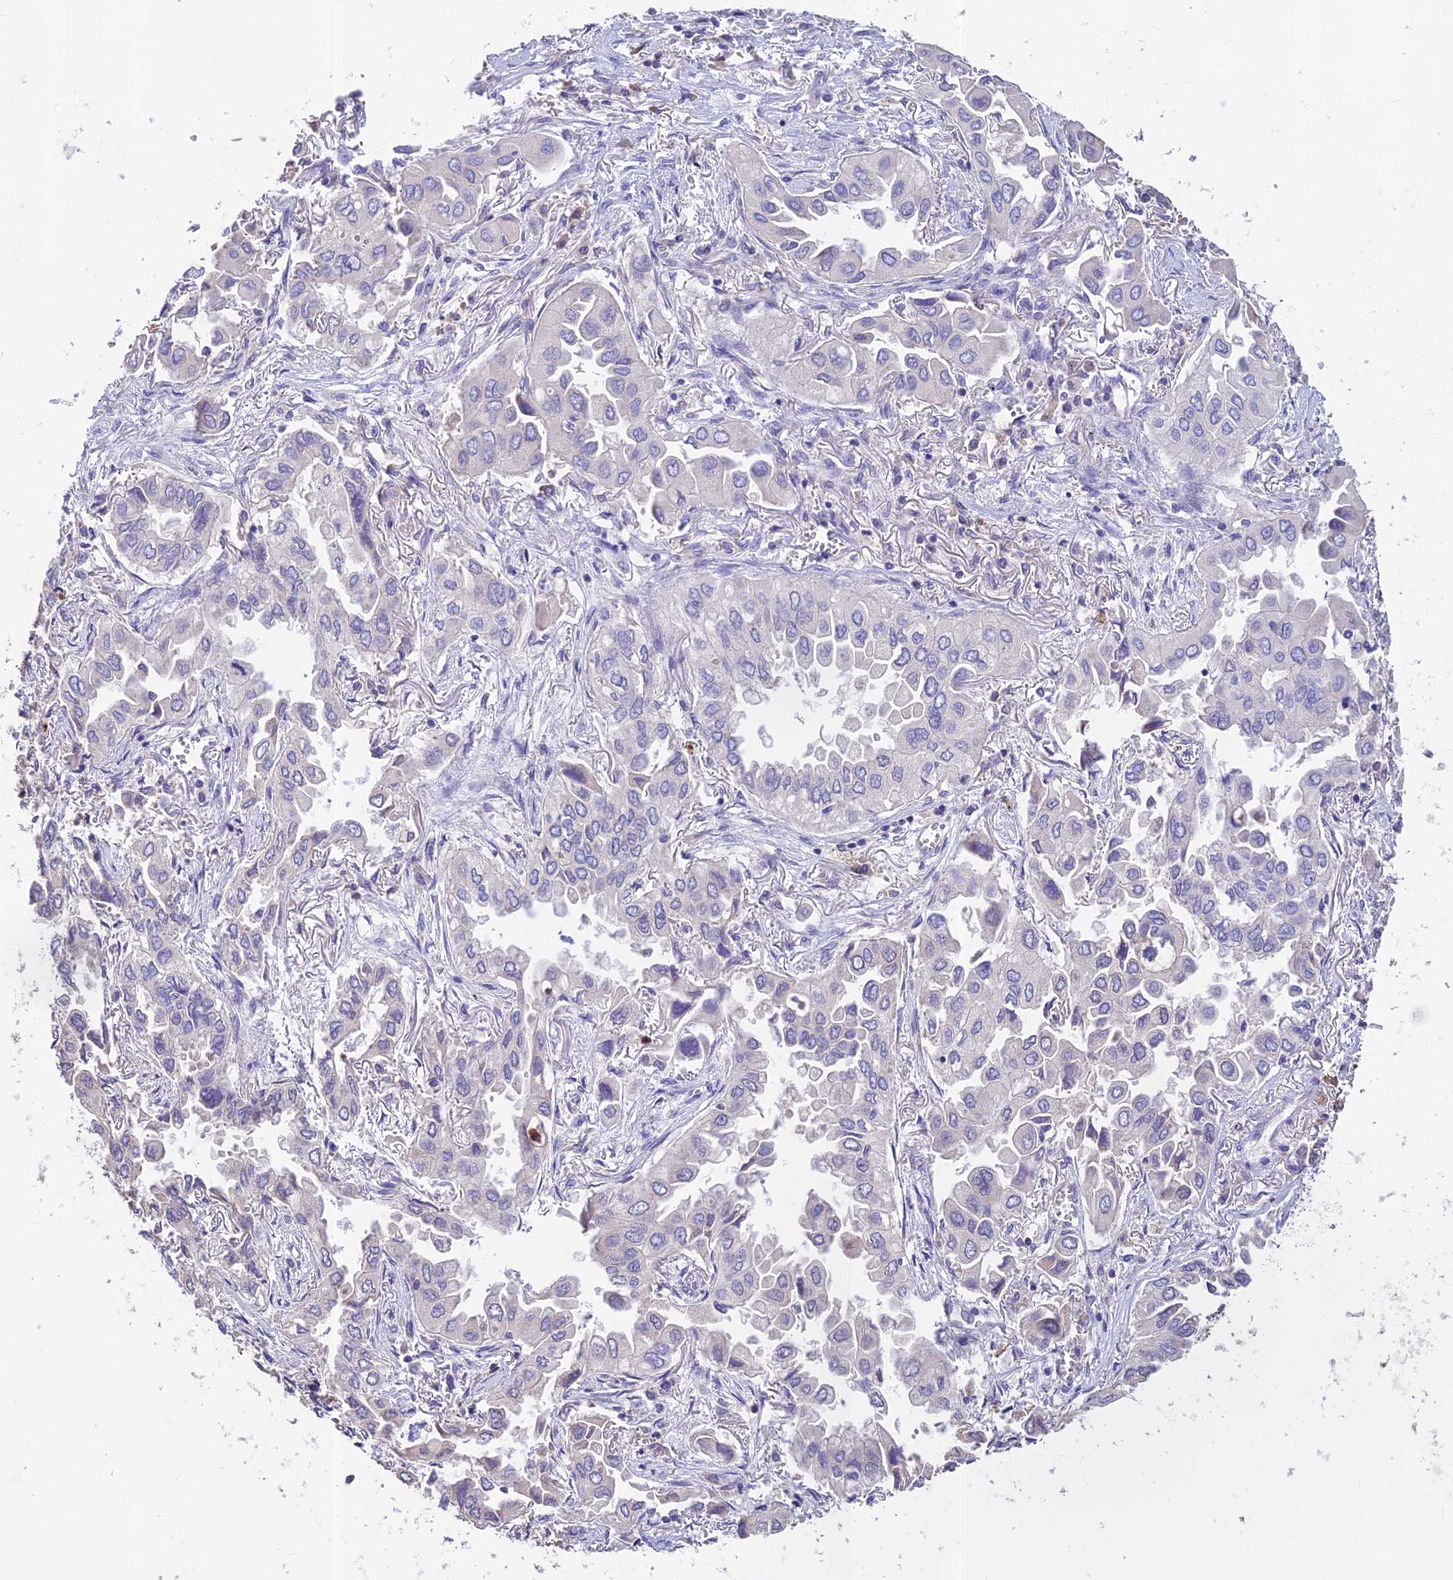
{"staining": {"intensity": "negative", "quantity": "none", "location": "none"}, "tissue": "lung cancer", "cell_type": "Tumor cells", "image_type": "cancer", "snomed": [{"axis": "morphology", "description": "Adenocarcinoma, NOS"}, {"axis": "topography", "description": "Lung"}], "caption": "This histopathology image is of lung adenocarcinoma stained with immunohistochemistry to label a protein in brown with the nuclei are counter-stained blue. There is no expression in tumor cells.", "gene": "EMC3", "patient": {"sex": "female", "age": 76}}